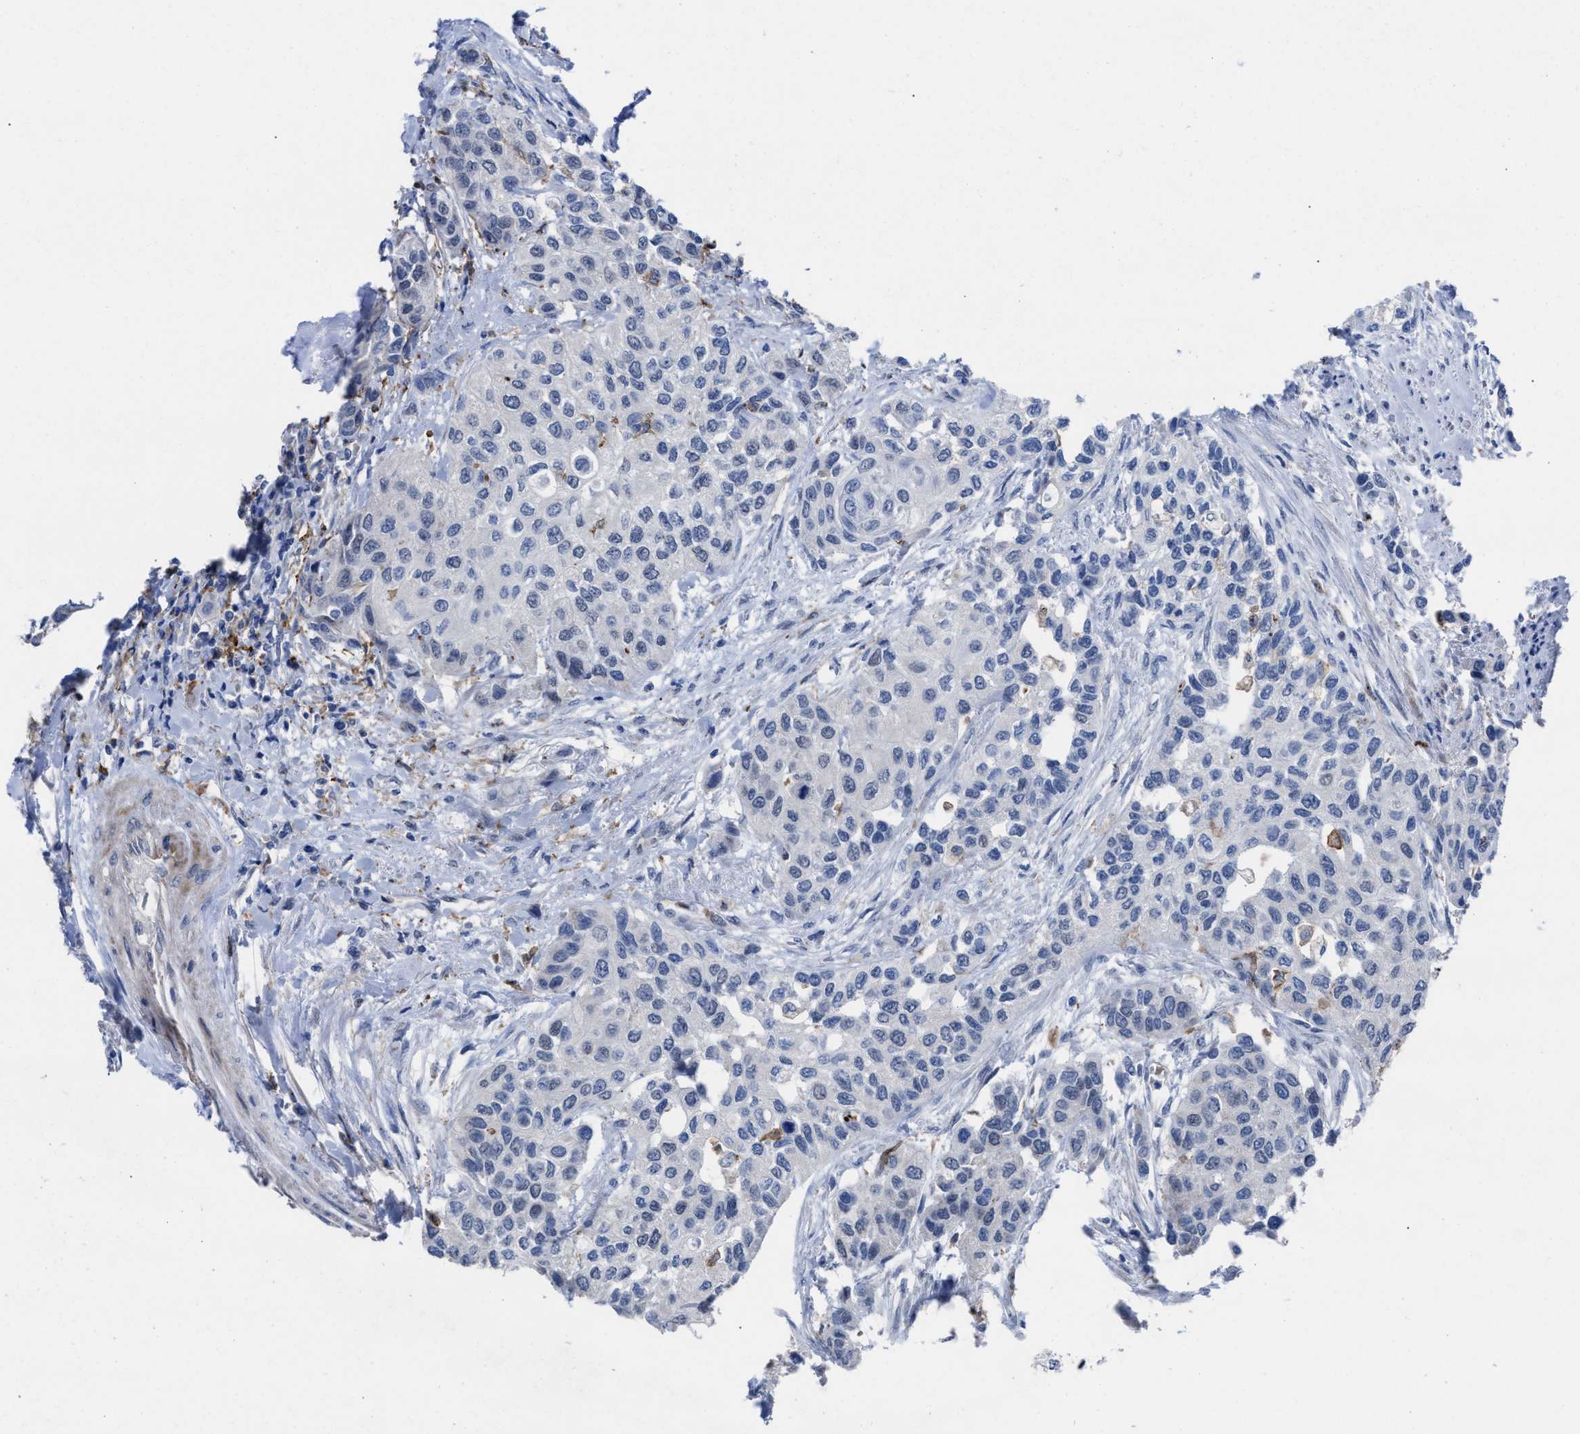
{"staining": {"intensity": "negative", "quantity": "none", "location": "none"}, "tissue": "urothelial cancer", "cell_type": "Tumor cells", "image_type": "cancer", "snomed": [{"axis": "morphology", "description": "Urothelial carcinoma, High grade"}, {"axis": "topography", "description": "Urinary bladder"}], "caption": "Tumor cells are negative for protein expression in human high-grade urothelial carcinoma. The staining is performed using DAB (3,3'-diaminobenzidine) brown chromogen with nuclei counter-stained in using hematoxylin.", "gene": "SLC47A1", "patient": {"sex": "female", "age": 56}}